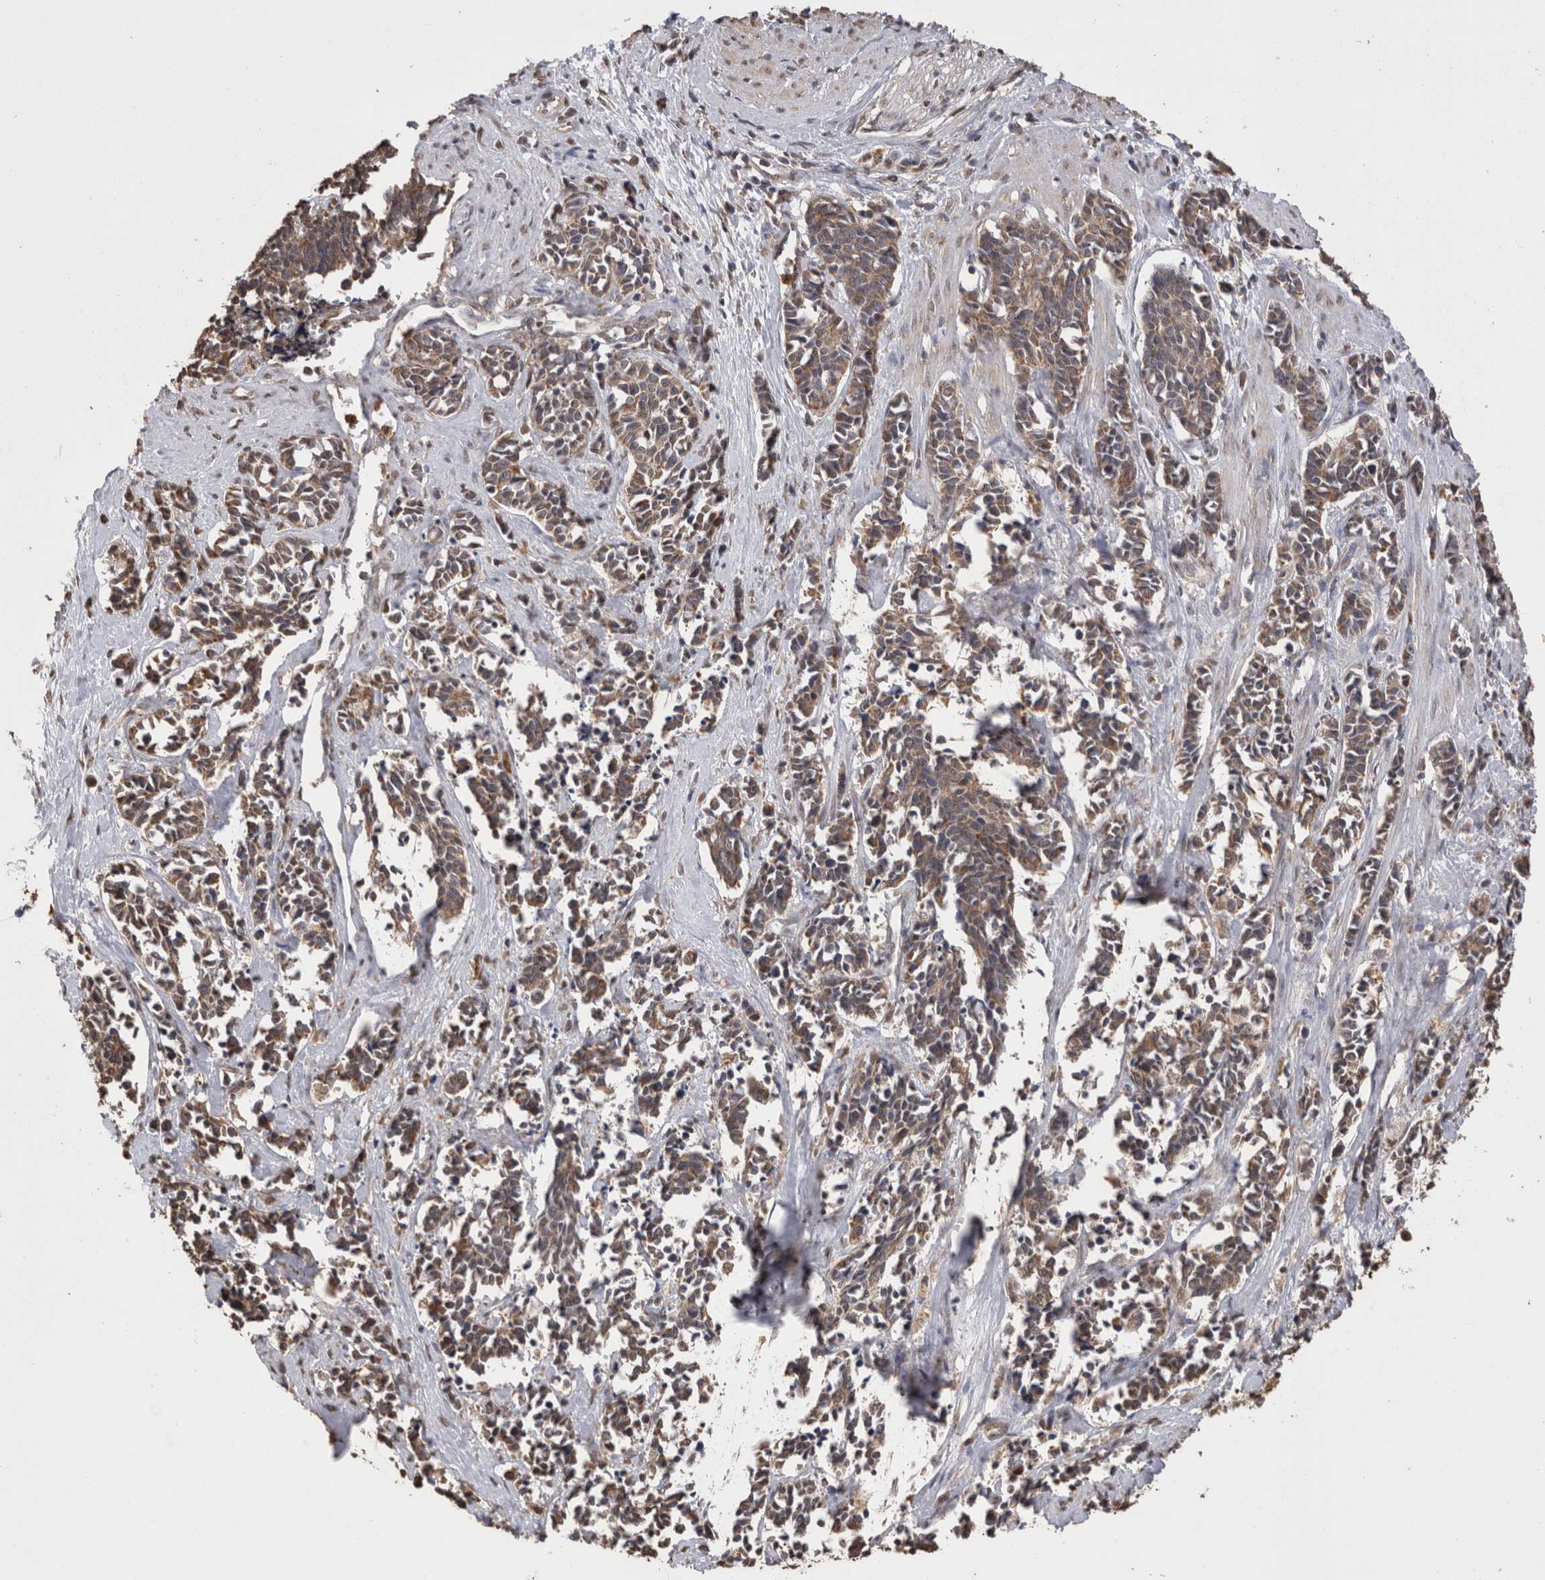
{"staining": {"intensity": "weak", "quantity": ">75%", "location": "cytoplasmic/membranous"}, "tissue": "cervical cancer", "cell_type": "Tumor cells", "image_type": "cancer", "snomed": [{"axis": "morphology", "description": "Squamous cell carcinoma, NOS"}, {"axis": "topography", "description": "Cervix"}], "caption": "High-magnification brightfield microscopy of cervical squamous cell carcinoma stained with DAB (brown) and counterstained with hematoxylin (blue). tumor cells exhibit weak cytoplasmic/membranous staining is seen in approximately>75% of cells.", "gene": "GRK5", "patient": {"sex": "female", "age": 35}}